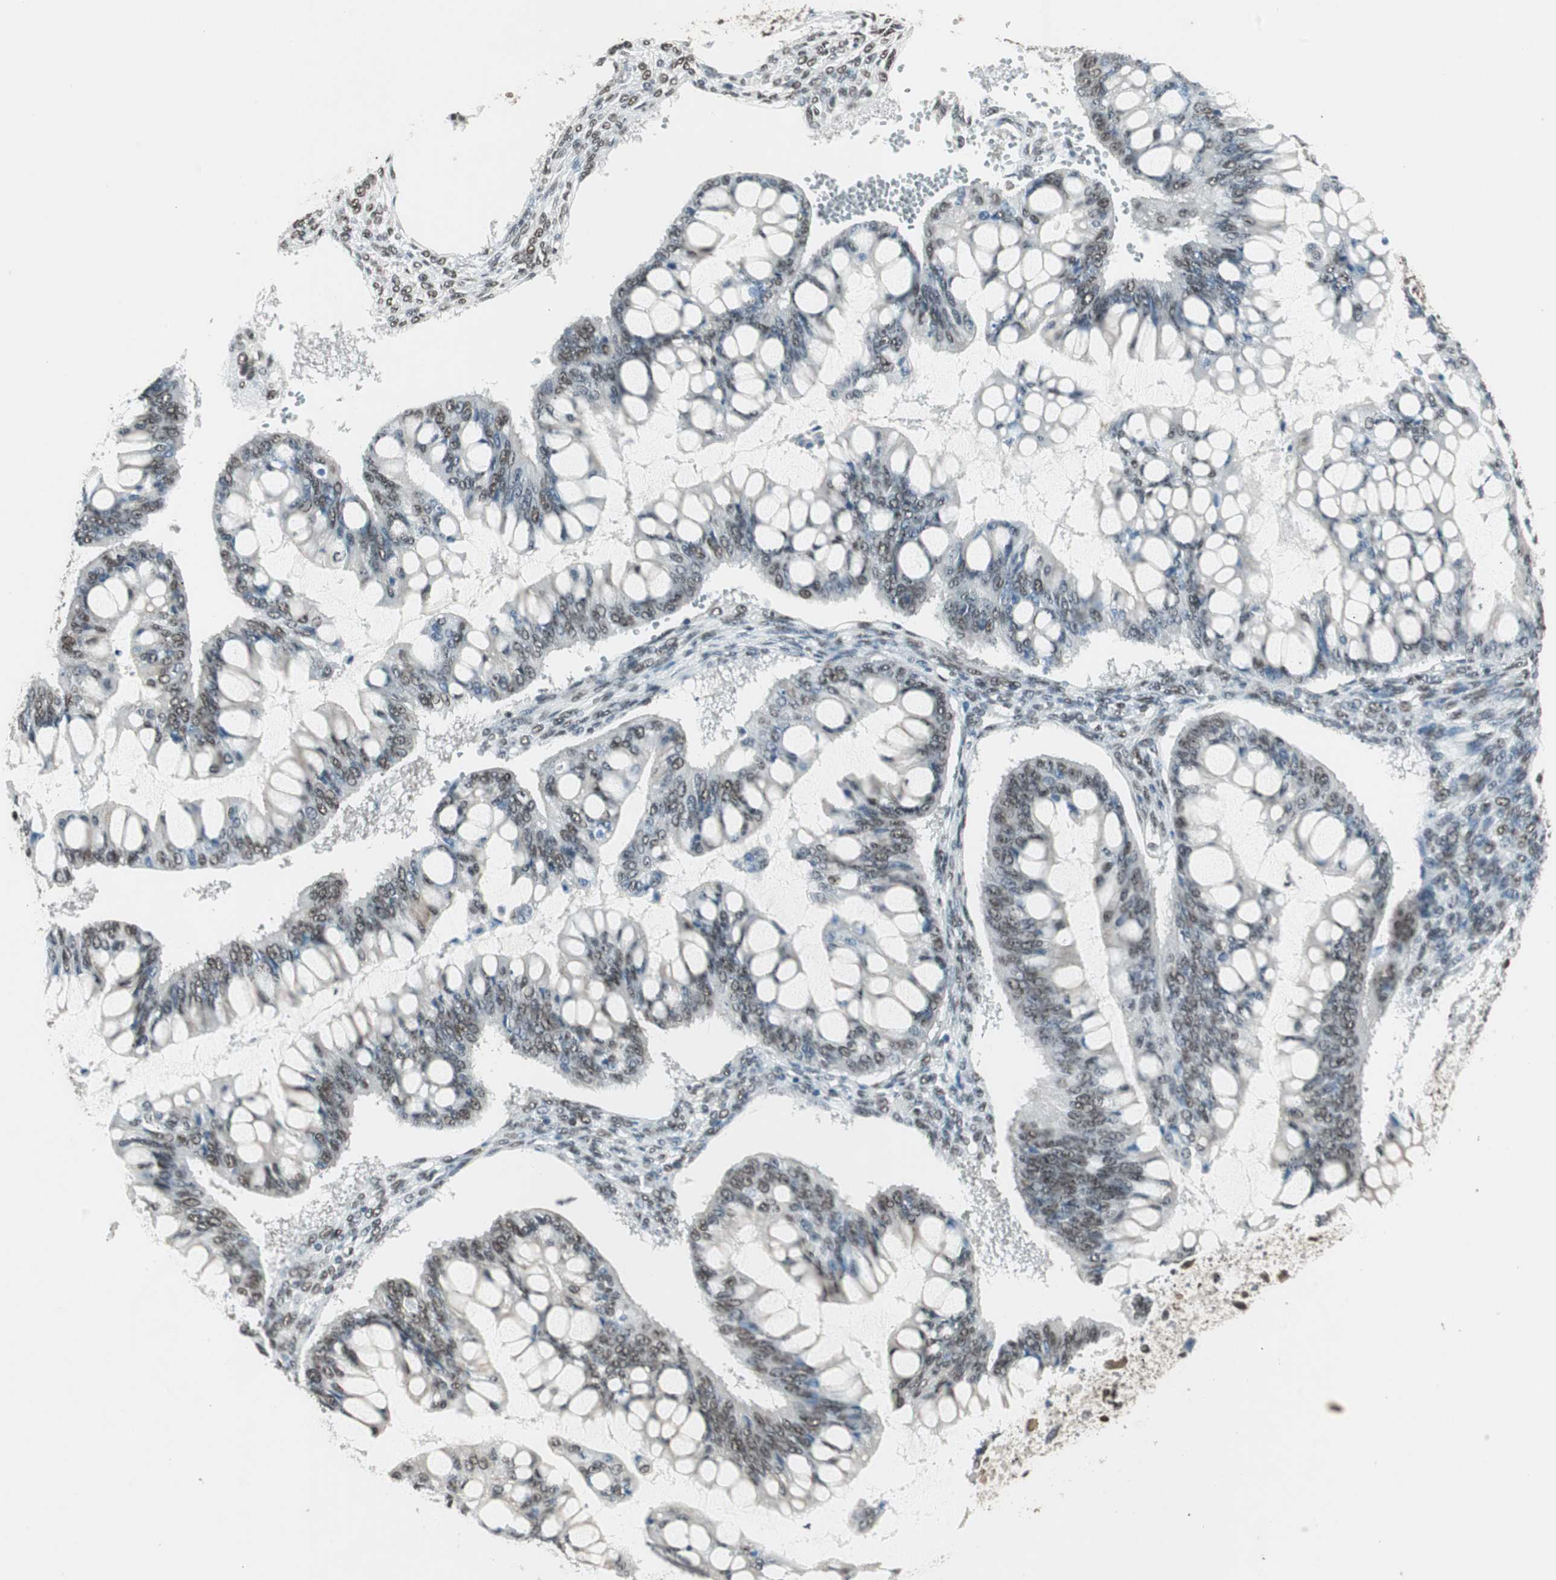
{"staining": {"intensity": "weak", "quantity": "25%-75%", "location": "nuclear"}, "tissue": "ovarian cancer", "cell_type": "Tumor cells", "image_type": "cancer", "snomed": [{"axis": "morphology", "description": "Cystadenocarcinoma, mucinous, NOS"}, {"axis": "topography", "description": "Ovary"}], "caption": "Weak nuclear positivity is appreciated in approximately 25%-75% of tumor cells in ovarian mucinous cystadenocarcinoma. The protein of interest is shown in brown color, while the nuclei are stained blue.", "gene": "ZBTB17", "patient": {"sex": "female", "age": 73}}